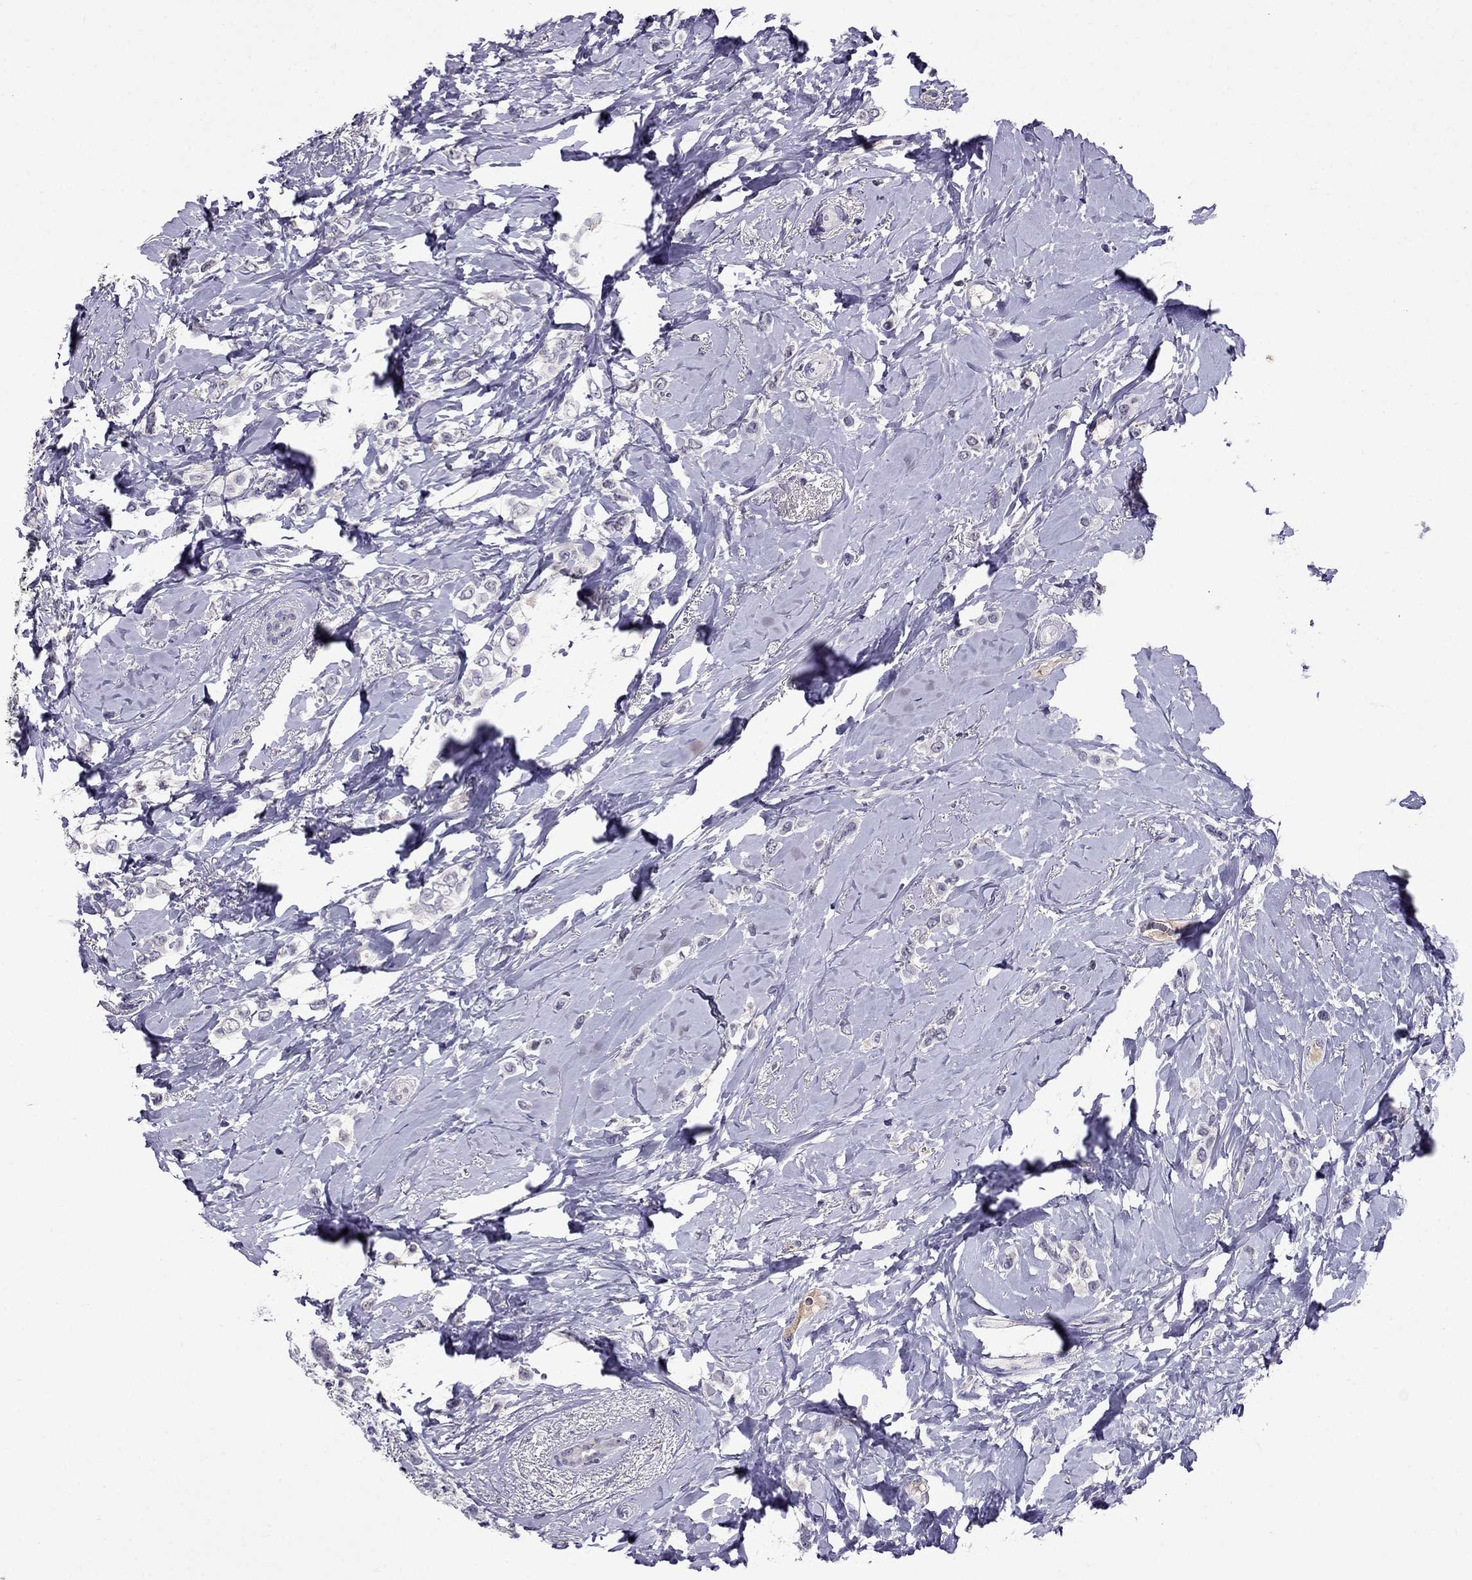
{"staining": {"intensity": "negative", "quantity": "none", "location": "none"}, "tissue": "breast cancer", "cell_type": "Tumor cells", "image_type": "cancer", "snomed": [{"axis": "morphology", "description": "Lobular carcinoma"}, {"axis": "topography", "description": "Breast"}], "caption": "This histopathology image is of breast lobular carcinoma stained with immunohistochemistry (IHC) to label a protein in brown with the nuclei are counter-stained blue. There is no positivity in tumor cells.", "gene": "SPTBN4", "patient": {"sex": "female", "age": 66}}